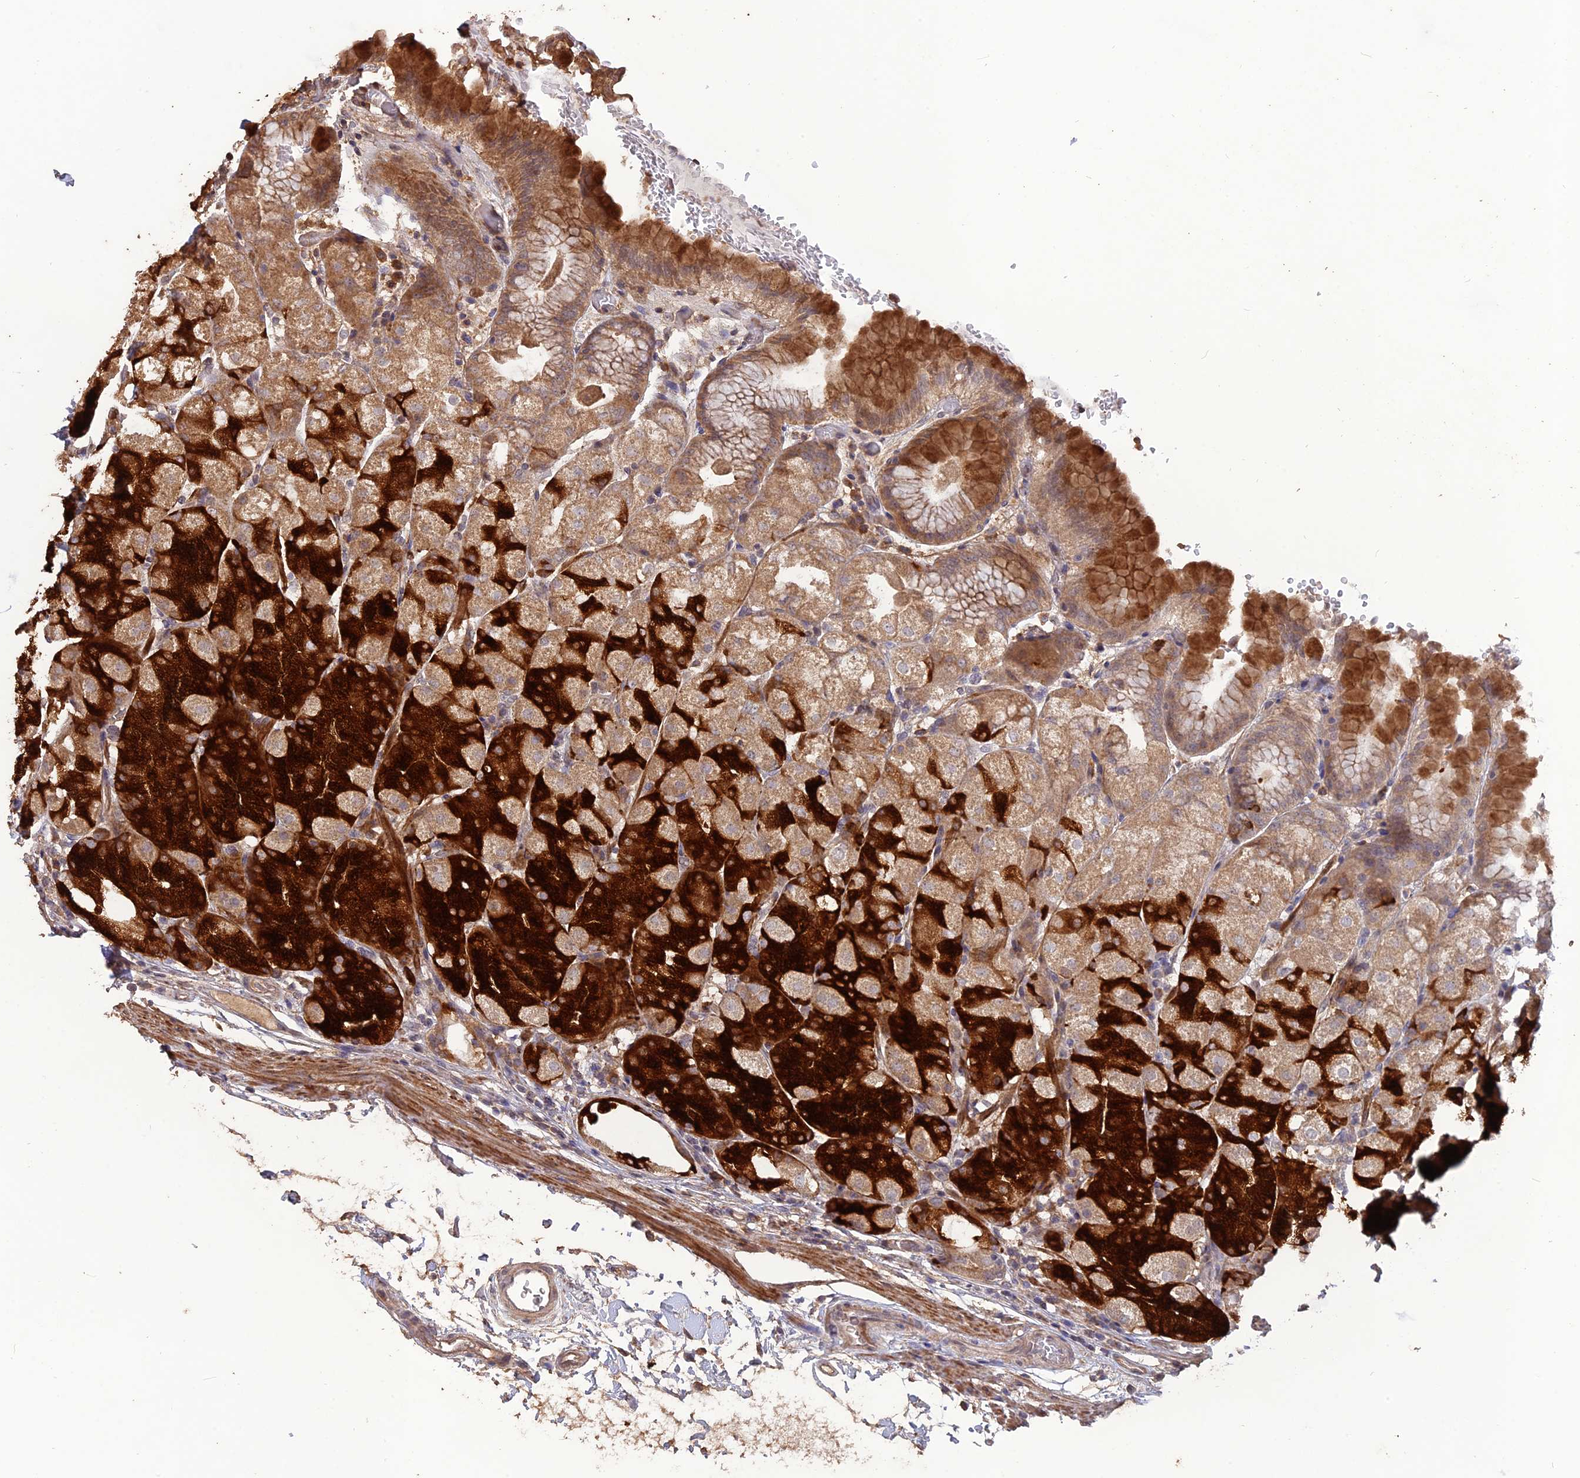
{"staining": {"intensity": "strong", "quantity": ">75%", "location": "cytoplasmic/membranous"}, "tissue": "stomach", "cell_type": "Glandular cells", "image_type": "normal", "snomed": [{"axis": "morphology", "description": "Normal tissue, NOS"}, {"axis": "topography", "description": "Stomach, upper"}, {"axis": "topography", "description": "Stomach, lower"}], "caption": "Immunohistochemistry (IHC) staining of normal stomach, which demonstrates high levels of strong cytoplasmic/membranous positivity in approximately >75% of glandular cells indicating strong cytoplasmic/membranous protein staining. The staining was performed using DAB (3,3'-diaminobenzidine) (brown) for protein detection and nuclei were counterstained in hematoxylin (blue).", "gene": "LAYN", "patient": {"sex": "male", "age": 62}}